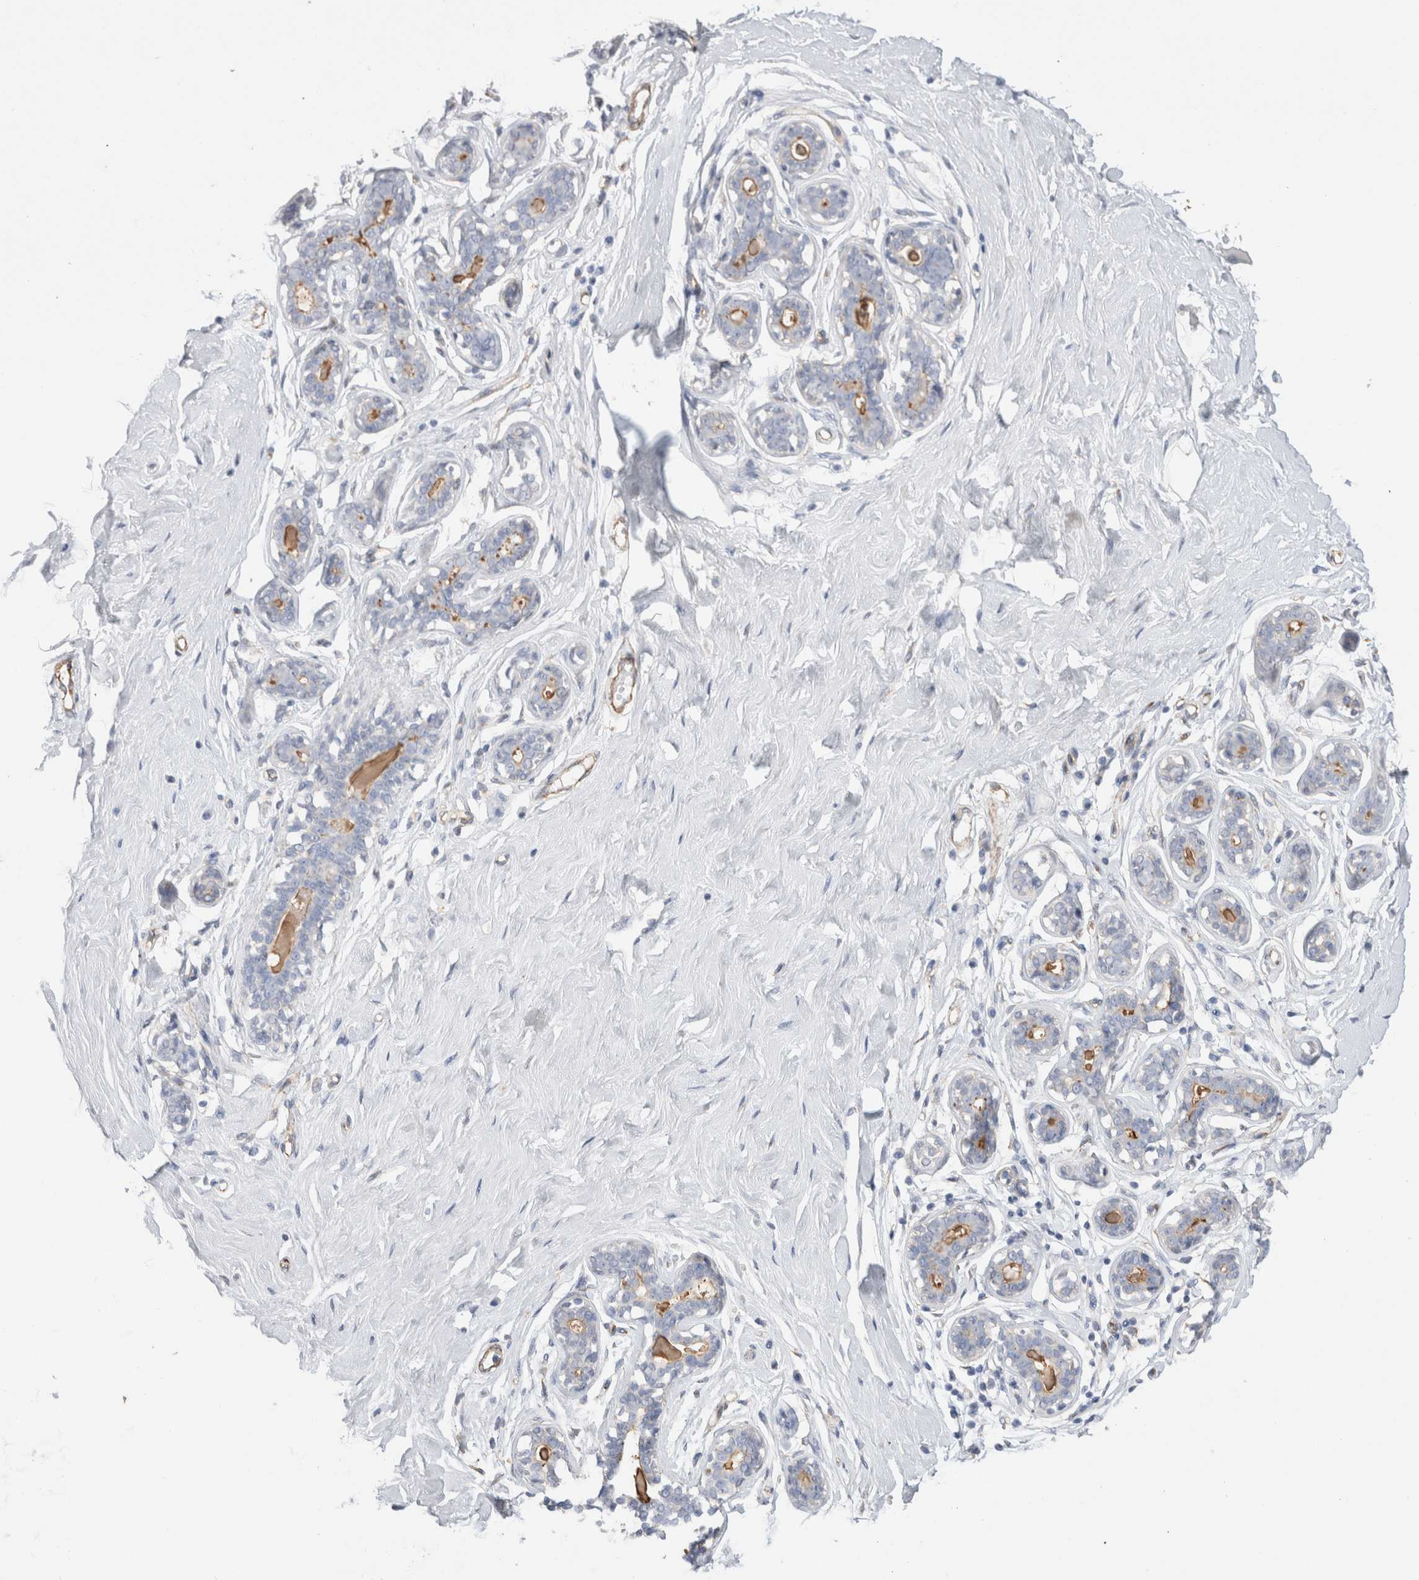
{"staining": {"intensity": "negative", "quantity": "none", "location": "none"}, "tissue": "breast", "cell_type": "Adipocytes", "image_type": "normal", "snomed": [{"axis": "morphology", "description": "Normal tissue, NOS"}, {"axis": "topography", "description": "Breast"}], "caption": "Protein analysis of normal breast exhibits no significant expression in adipocytes.", "gene": "CNPY4", "patient": {"sex": "female", "age": 23}}